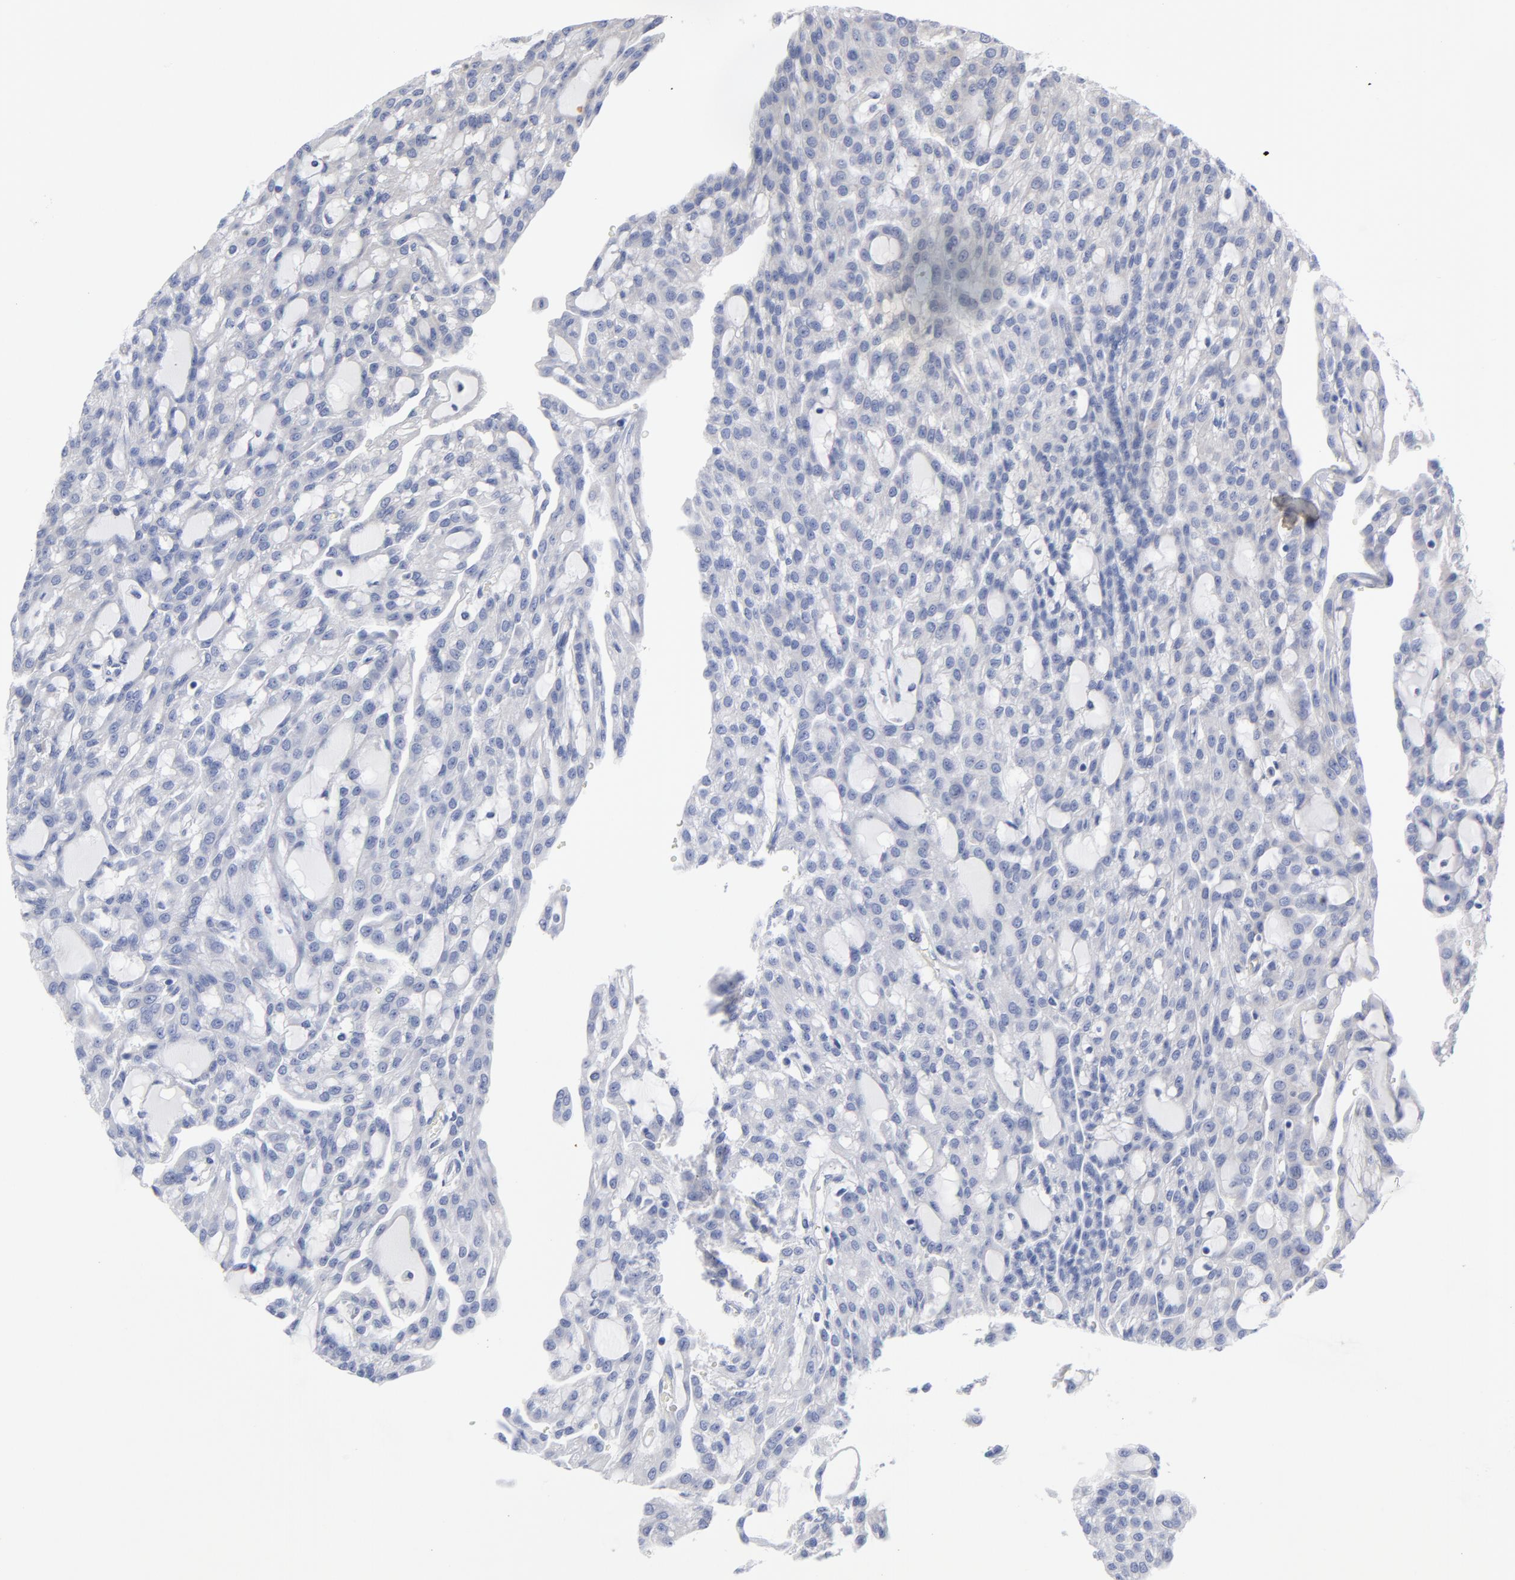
{"staining": {"intensity": "negative", "quantity": "none", "location": "none"}, "tissue": "renal cancer", "cell_type": "Tumor cells", "image_type": "cancer", "snomed": [{"axis": "morphology", "description": "Adenocarcinoma, NOS"}, {"axis": "topography", "description": "Kidney"}], "caption": "Image shows no significant protein positivity in tumor cells of renal cancer (adenocarcinoma). (DAB IHC visualized using brightfield microscopy, high magnification).", "gene": "RAPGEF3", "patient": {"sex": "male", "age": 63}}